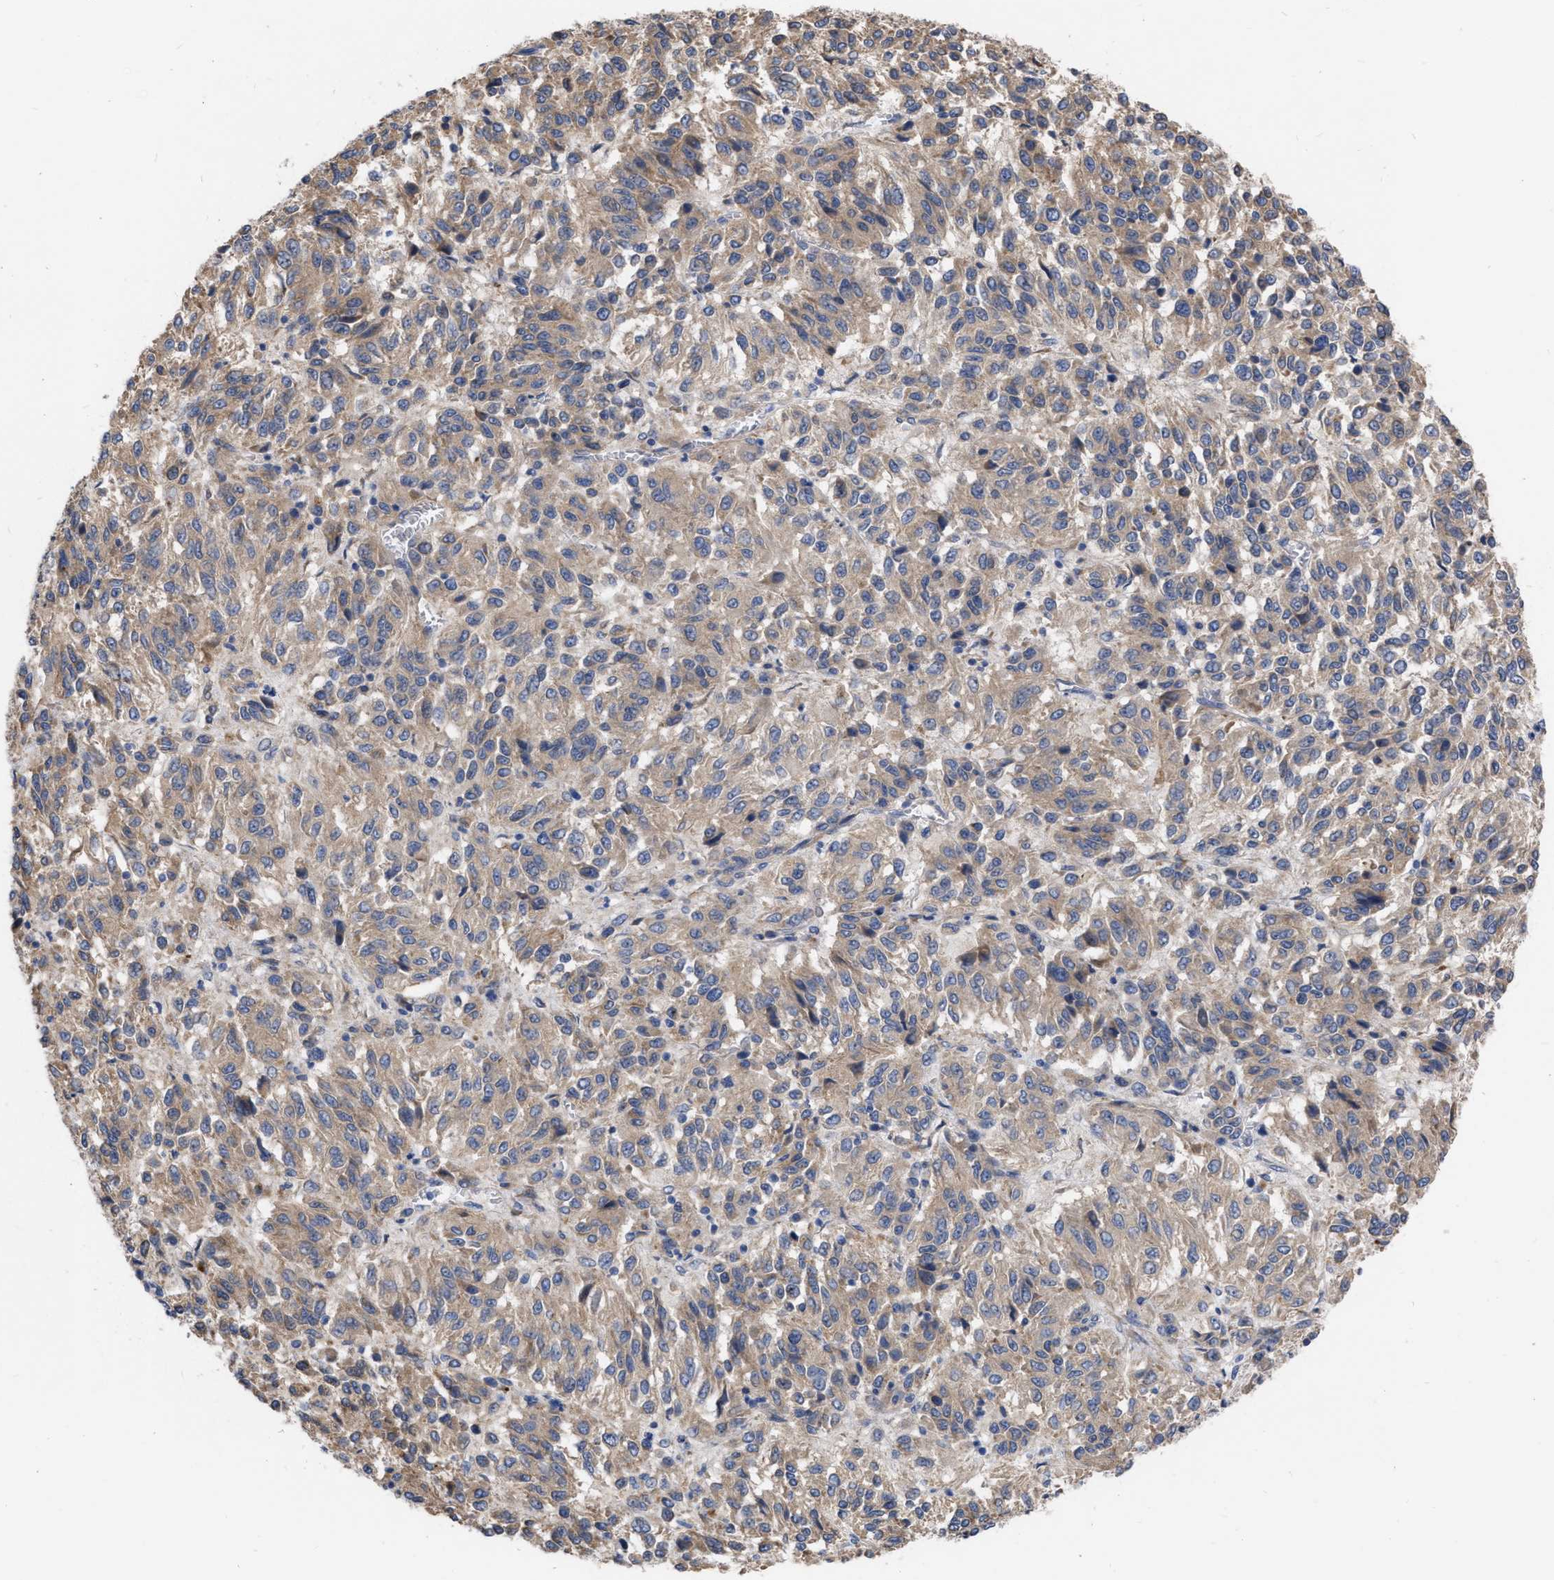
{"staining": {"intensity": "weak", "quantity": ">75%", "location": "cytoplasmic/membranous"}, "tissue": "melanoma", "cell_type": "Tumor cells", "image_type": "cancer", "snomed": [{"axis": "morphology", "description": "Malignant melanoma, Metastatic site"}, {"axis": "topography", "description": "Lung"}], "caption": "A brown stain labels weak cytoplasmic/membranous positivity of a protein in human melanoma tumor cells.", "gene": "MLST8", "patient": {"sex": "male", "age": 64}}